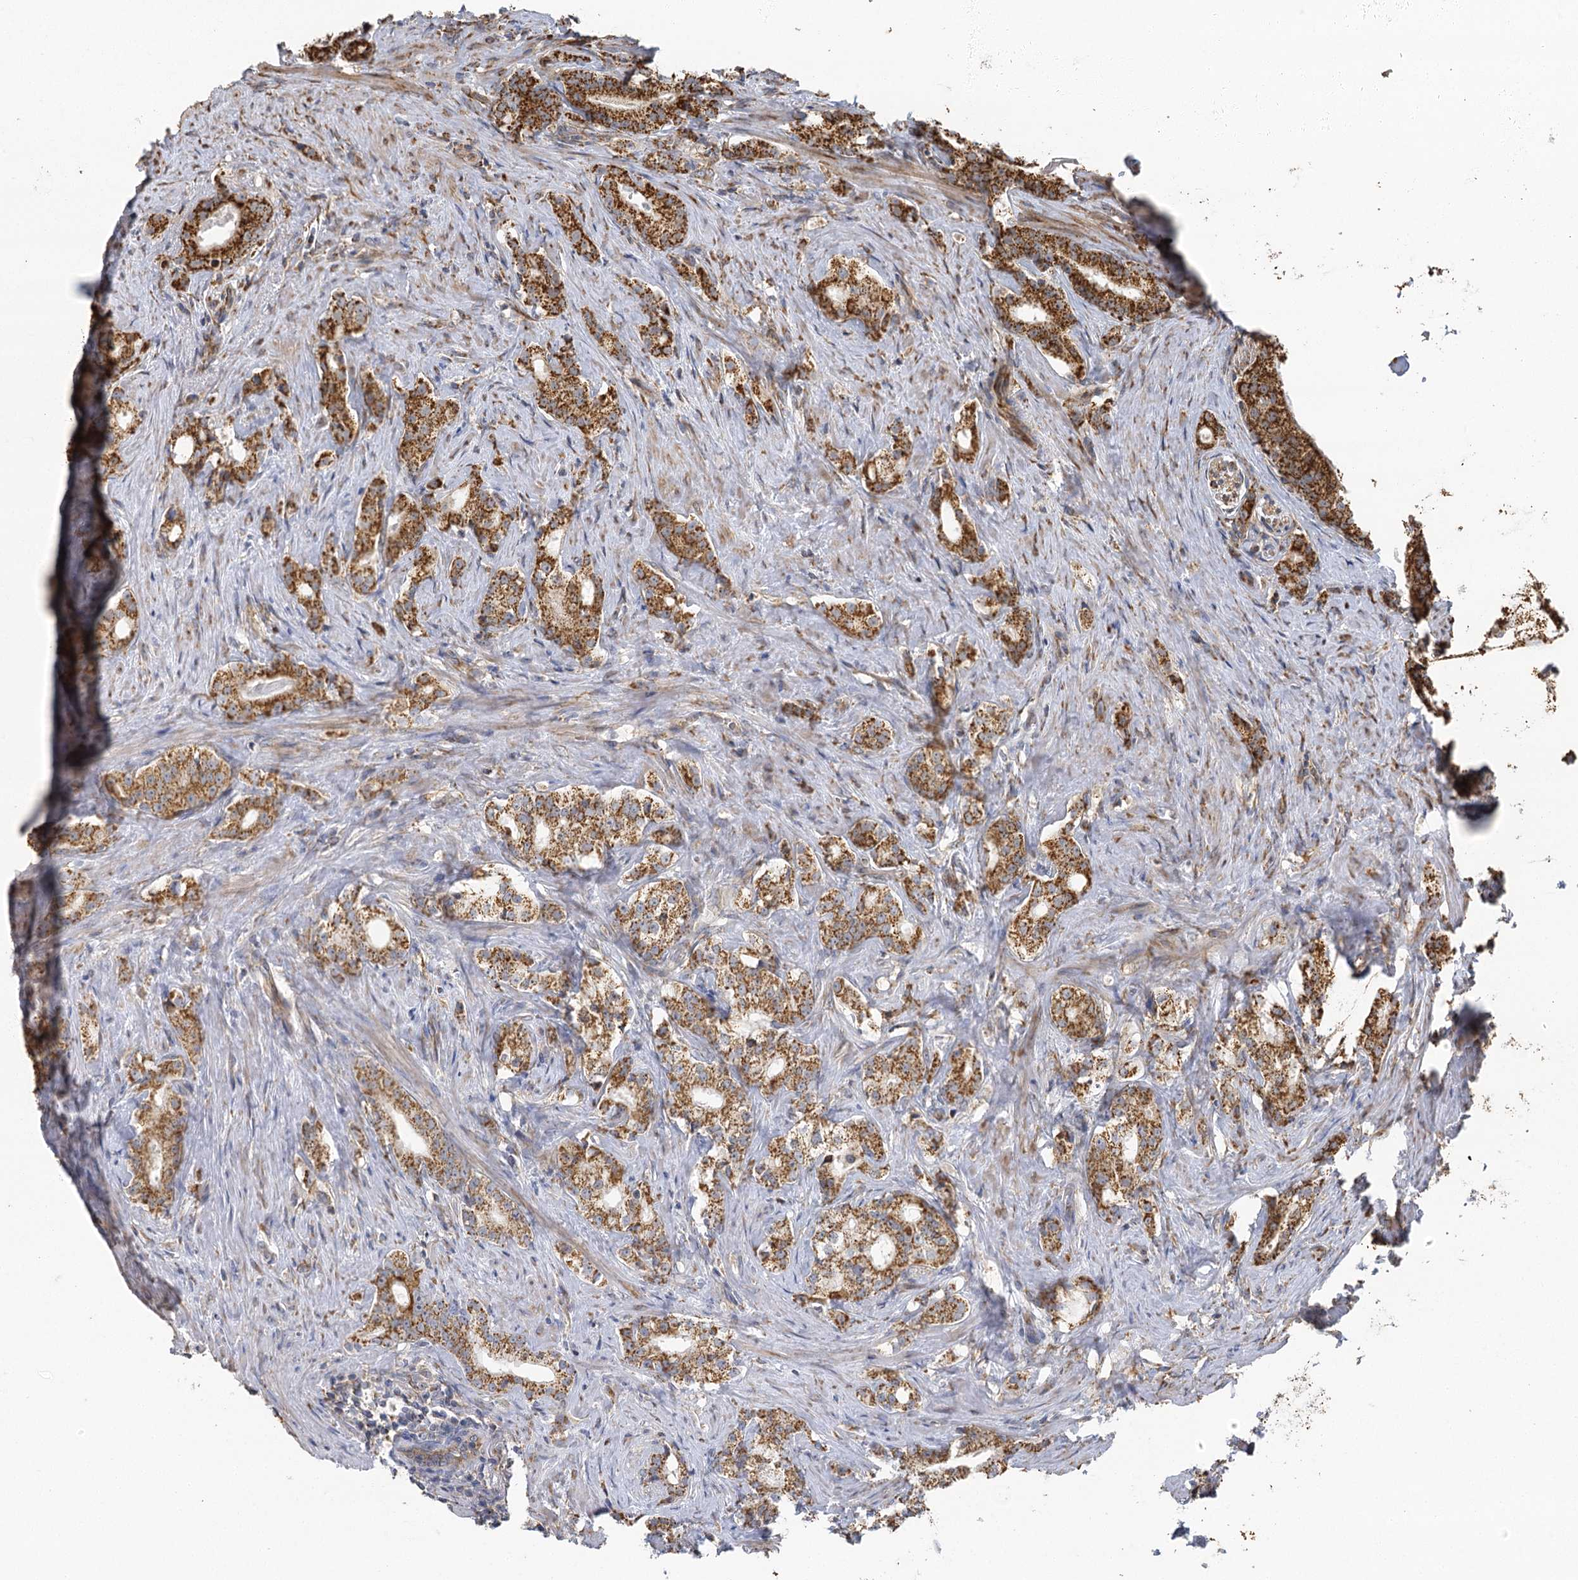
{"staining": {"intensity": "moderate", "quantity": ">75%", "location": "cytoplasmic/membranous"}, "tissue": "prostate cancer", "cell_type": "Tumor cells", "image_type": "cancer", "snomed": [{"axis": "morphology", "description": "Adenocarcinoma, Low grade"}, {"axis": "topography", "description": "Prostate"}], "caption": "This histopathology image displays IHC staining of prostate cancer, with medium moderate cytoplasmic/membranous positivity in about >75% of tumor cells.", "gene": "IL11RA", "patient": {"sex": "male", "age": 71}}